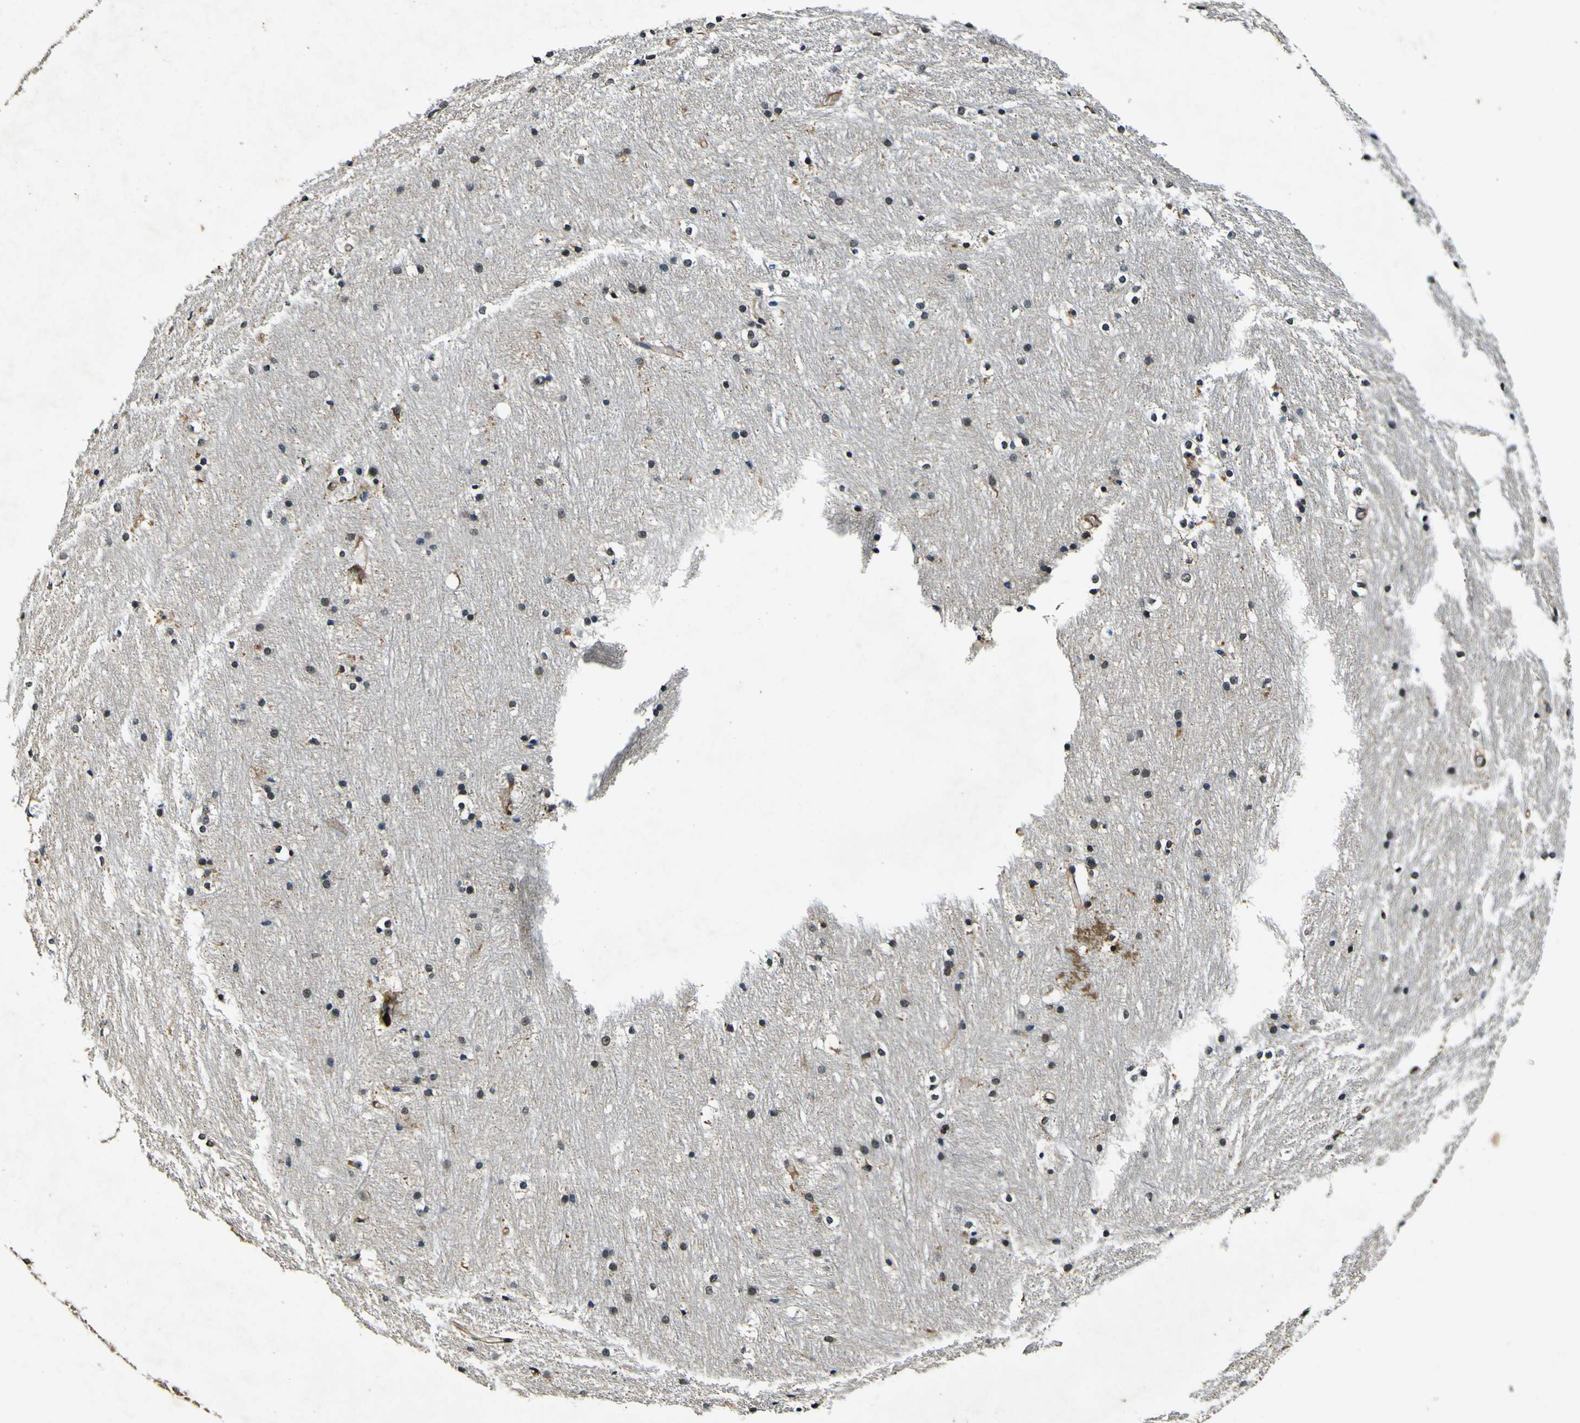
{"staining": {"intensity": "weak", "quantity": "<25%", "location": "cytoplasmic/membranous"}, "tissue": "caudate", "cell_type": "Glial cells", "image_type": "normal", "snomed": [{"axis": "morphology", "description": "Normal tissue, NOS"}, {"axis": "topography", "description": "Lateral ventricle wall"}], "caption": "Protein analysis of unremarkable caudate displays no significant positivity in glial cells. (Brightfield microscopy of DAB (3,3'-diaminobenzidine) IHC at high magnification).", "gene": "RHOT2", "patient": {"sex": "female", "age": 19}}